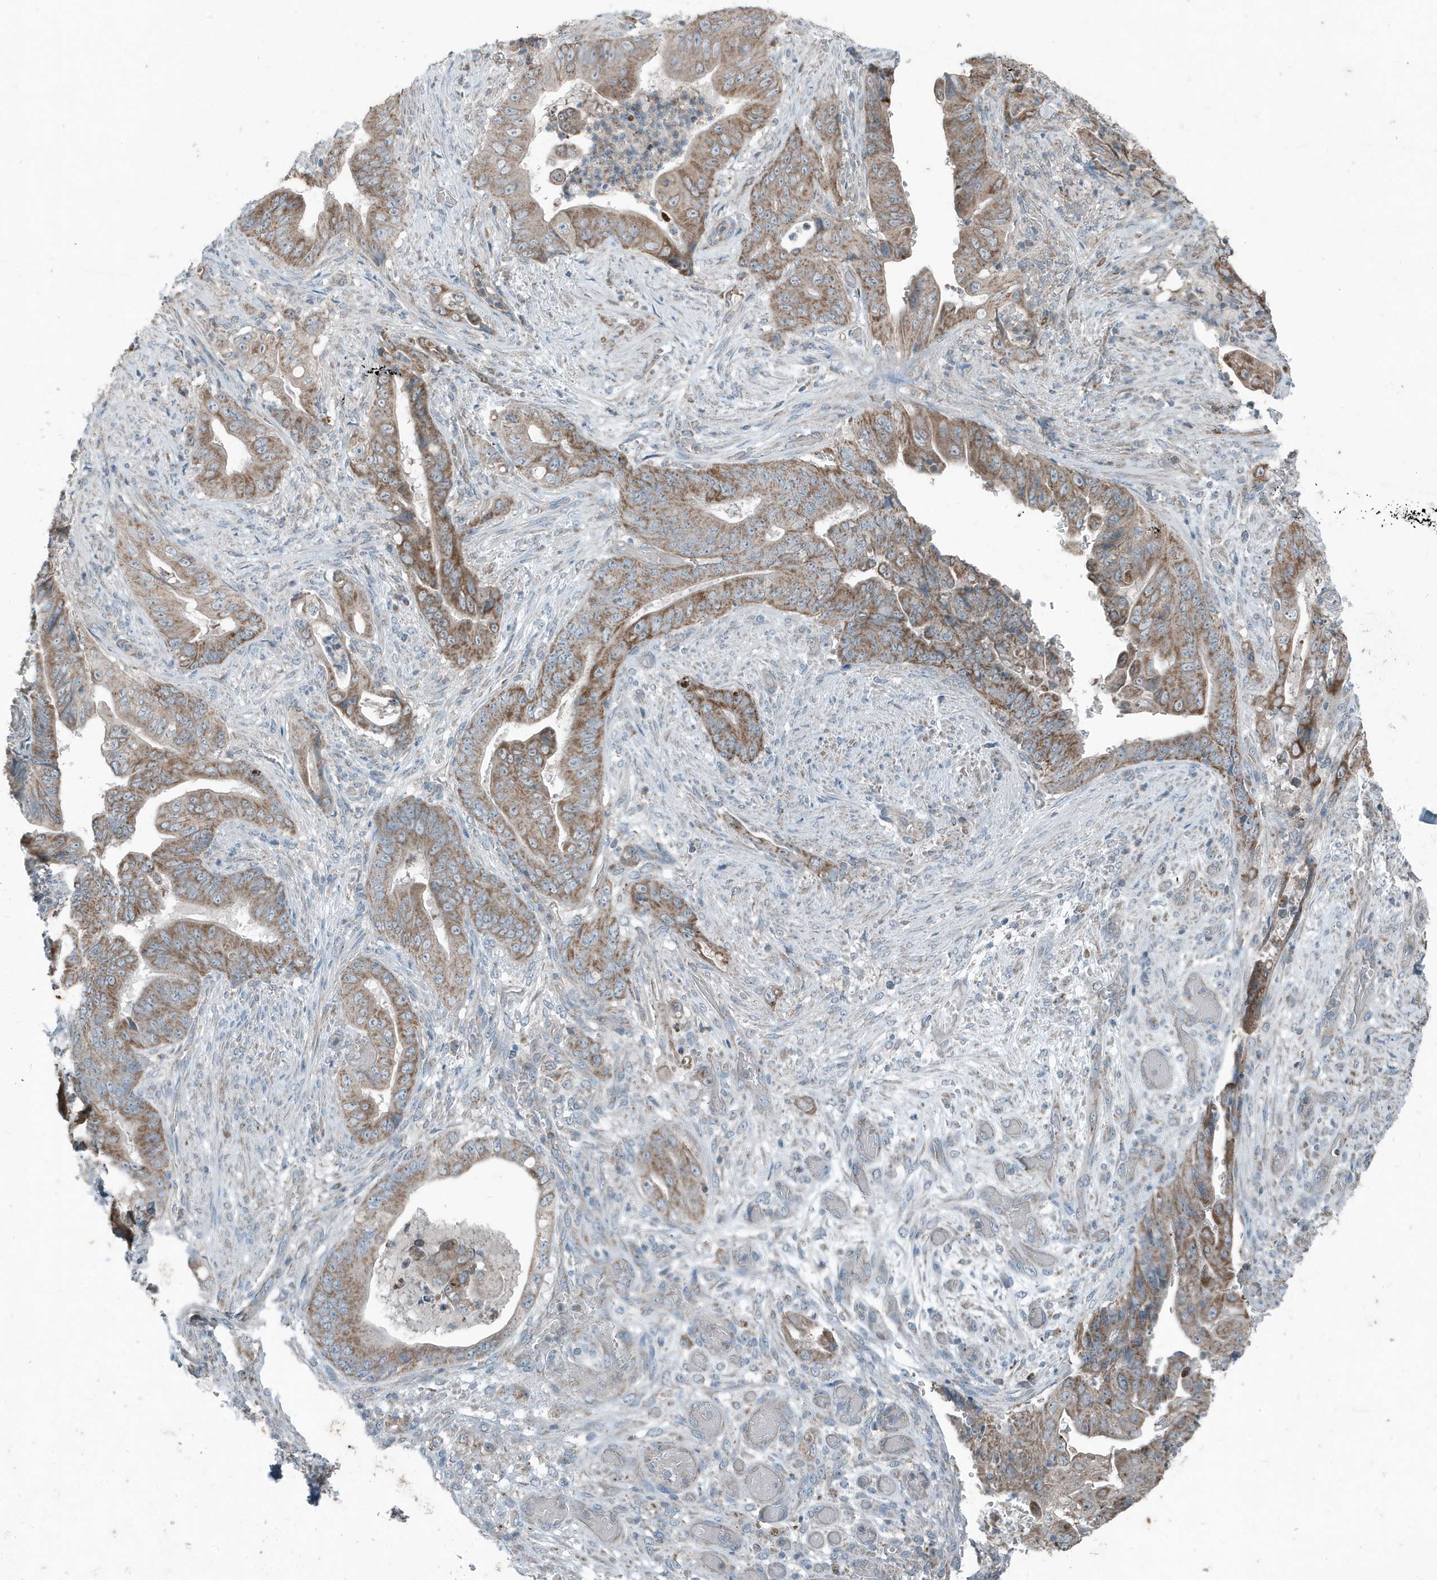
{"staining": {"intensity": "moderate", "quantity": ">75%", "location": "cytoplasmic/membranous"}, "tissue": "stomach cancer", "cell_type": "Tumor cells", "image_type": "cancer", "snomed": [{"axis": "morphology", "description": "Adenocarcinoma, NOS"}, {"axis": "topography", "description": "Stomach"}], "caption": "Human stomach cancer (adenocarcinoma) stained with a brown dye displays moderate cytoplasmic/membranous positive staining in approximately >75% of tumor cells.", "gene": "MT-CYB", "patient": {"sex": "female", "age": 73}}